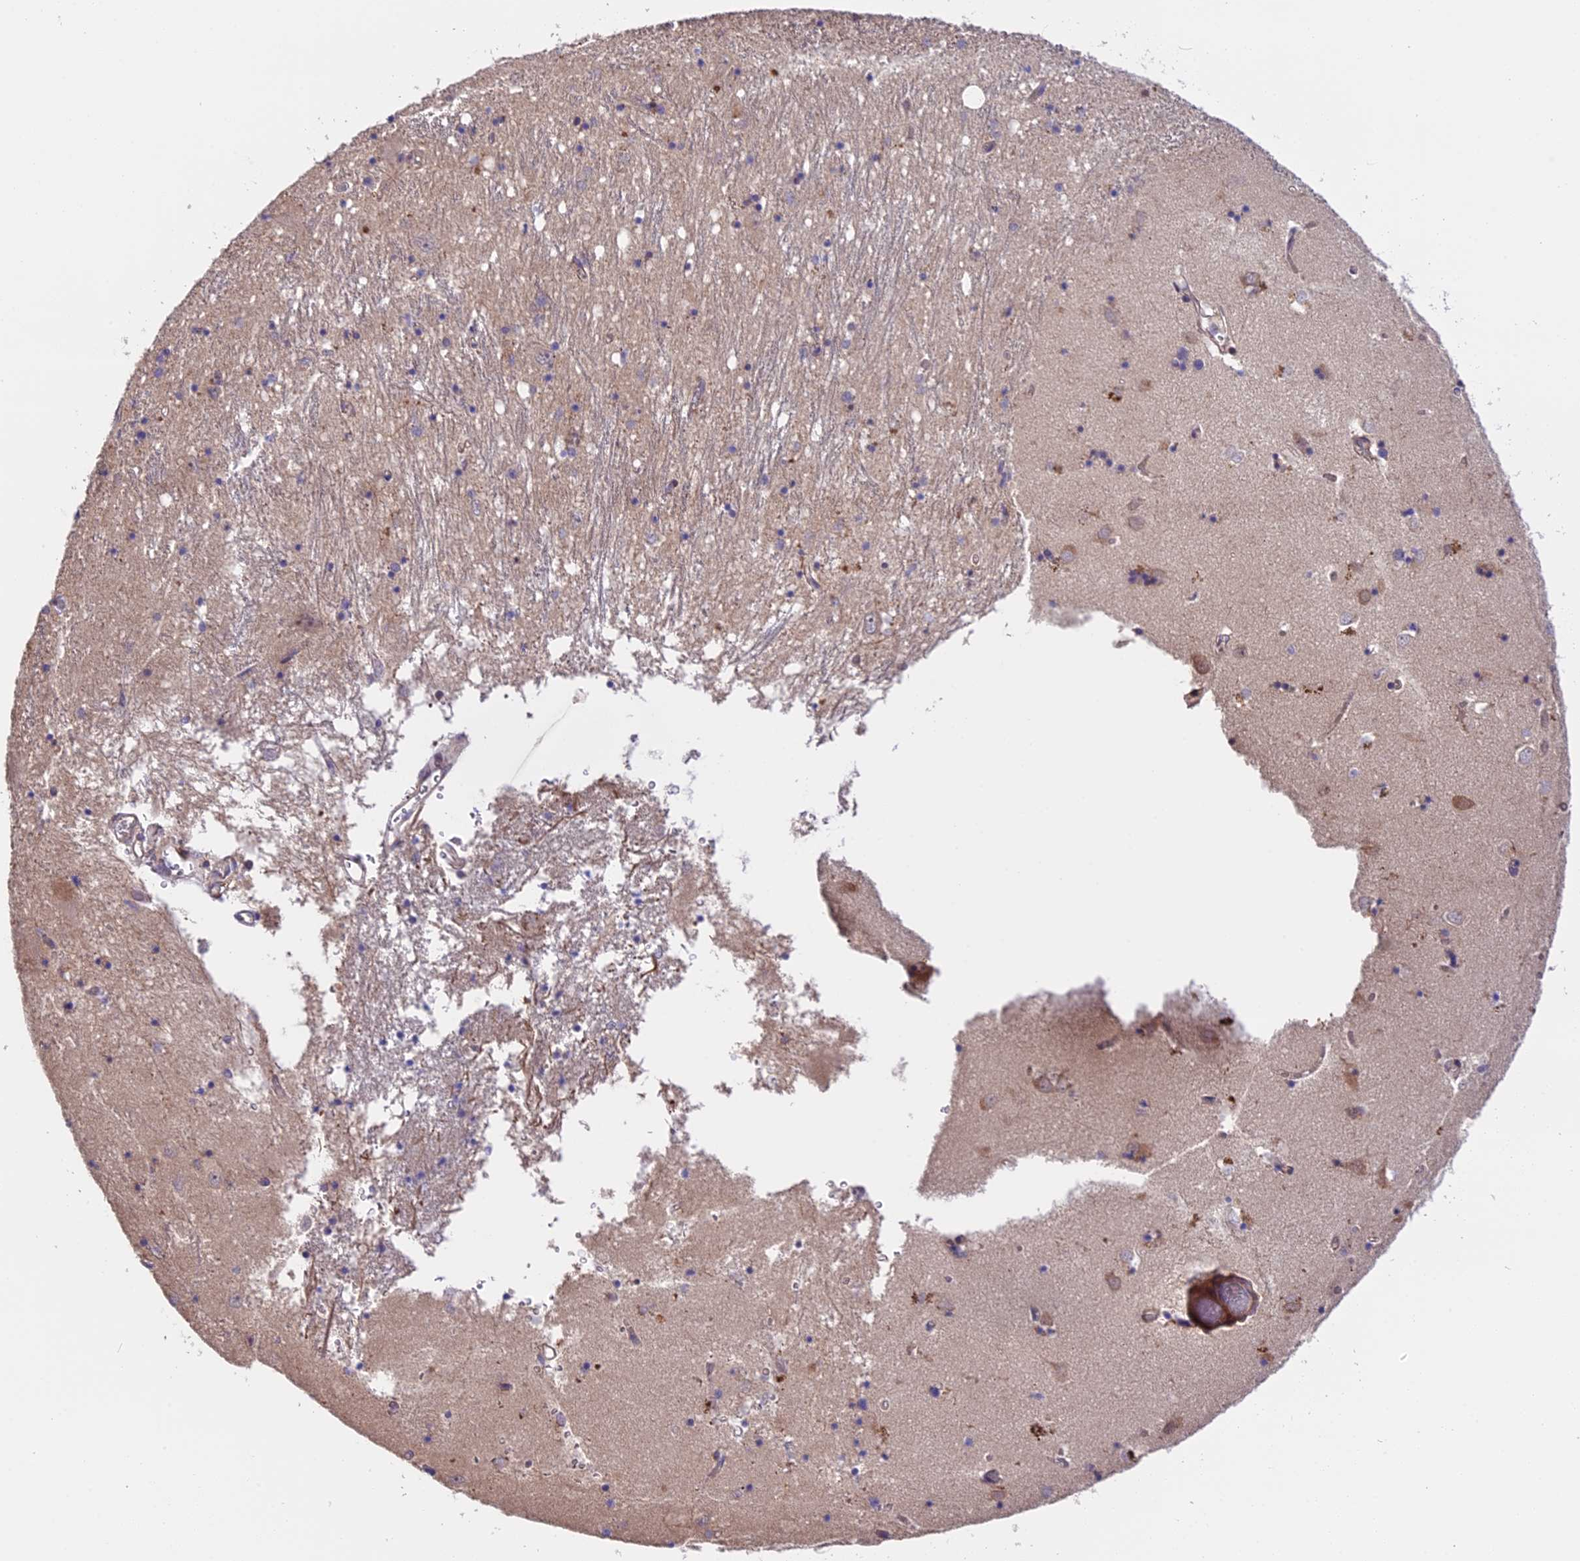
{"staining": {"intensity": "weak", "quantity": "<25%", "location": "cytoplasmic/membranous"}, "tissue": "caudate", "cell_type": "Glial cells", "image_type": "normal", "snomed": [{"axis": "morphology", "description": "Normal tissue, NOS"}, {"axis": "topography", "description": "Lateral ventricle wall"}], "caption": "Normal caudate was stained to show a protein in brown. There is no significant positivity in glial cells.", "gene": "SETD6", "patient": {"sex": "male", "age": 70}}